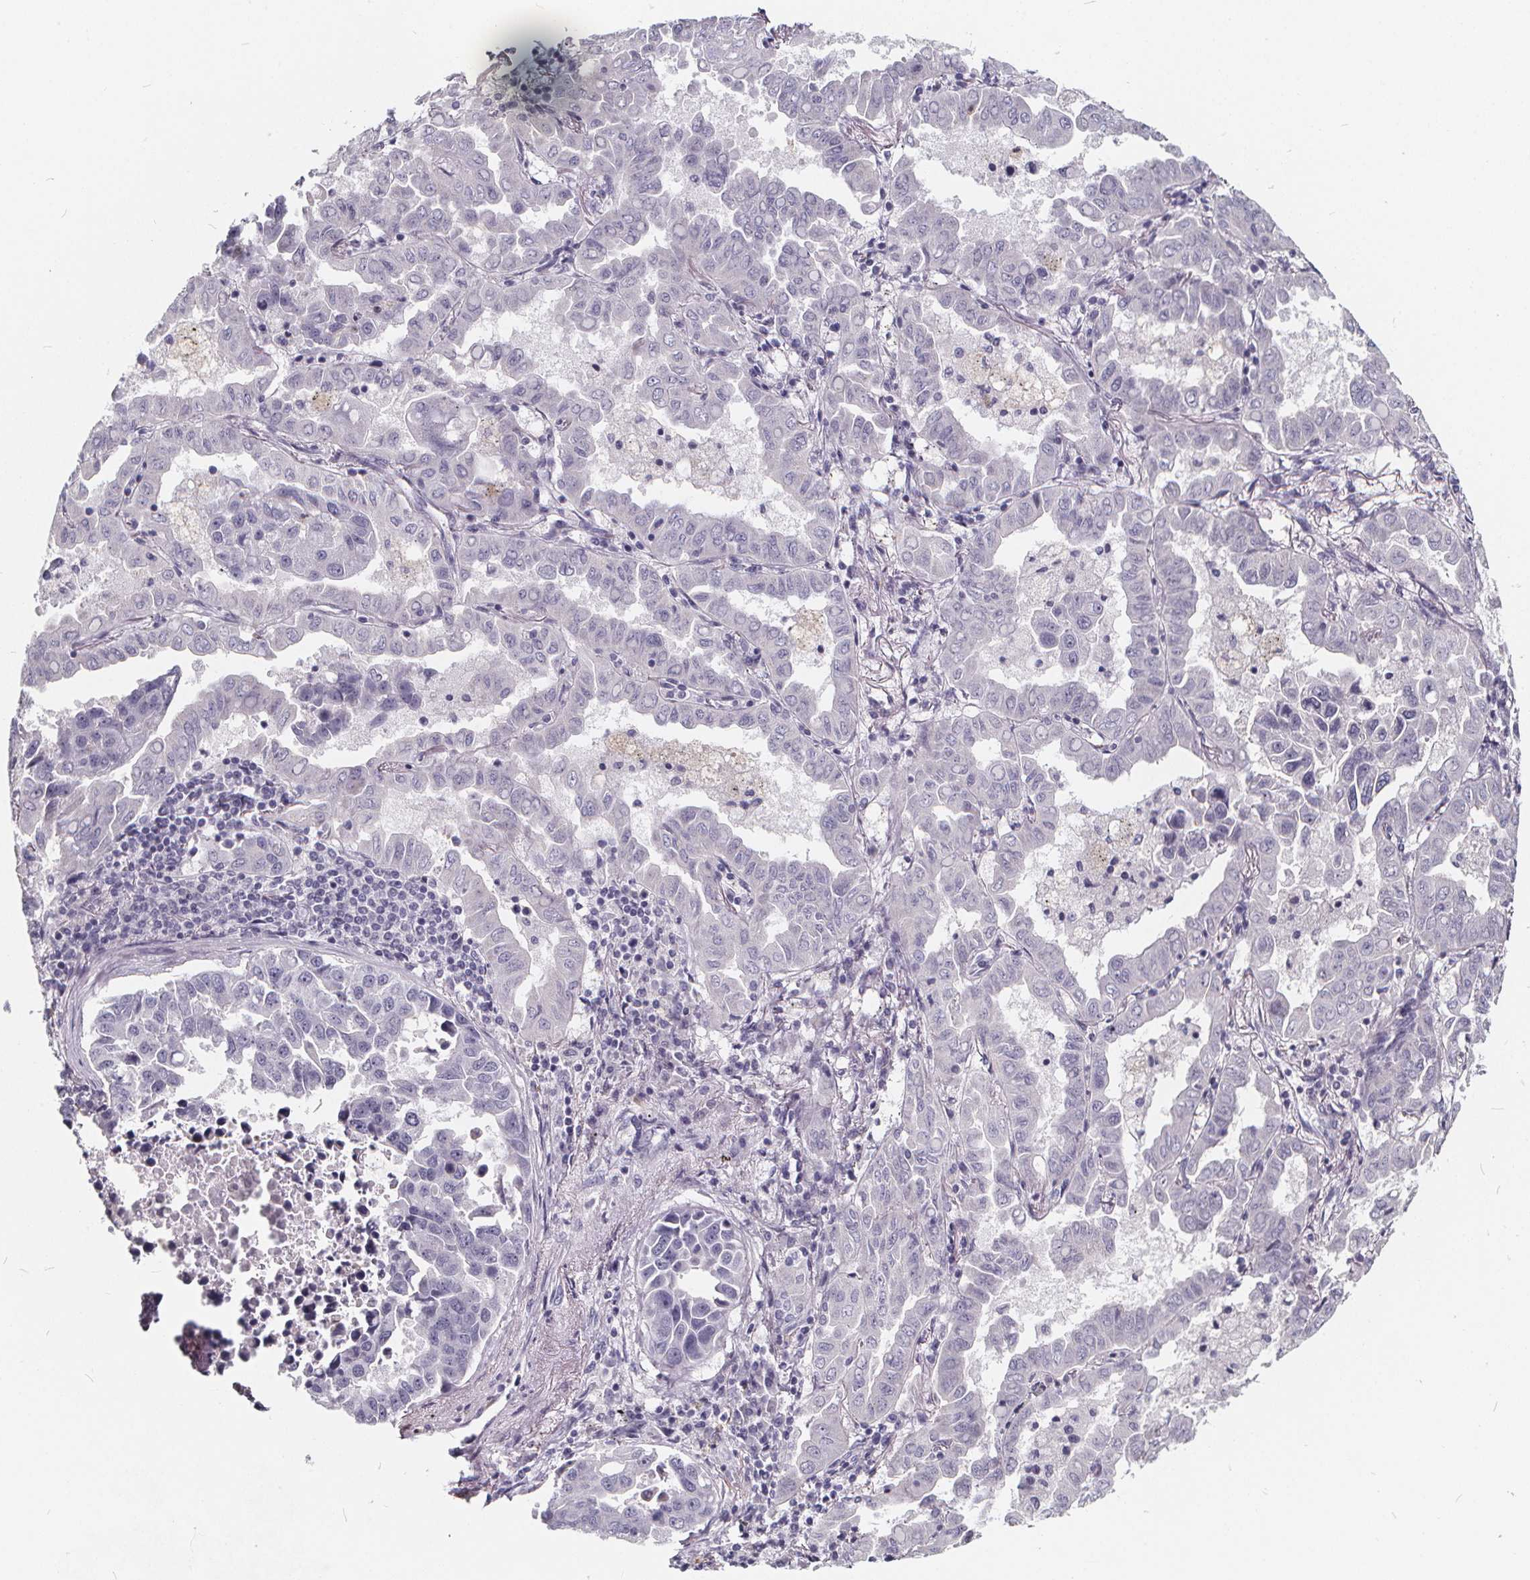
{"staining": {"intensity": "negative", "quantity": "none", "location": "none"}, "tissue": "lung cancer", "cell_type": "Tumor cells", "image_type": "cancer", "snomed": [{"axis": "morphology", "description": "Adenocarcinoma, NOS"}, {"axis": "topography", "description": "Lung"}], "caption": "IHC micrograph of neoplastic tissue: human lung cancer (adenocarcinoma) stained with DAB shows no significant protein expression in tumor cells. Nuclei are stained in blue.", "gene": "SPEF2", "patient": {"sex": "male", "age": 64}}